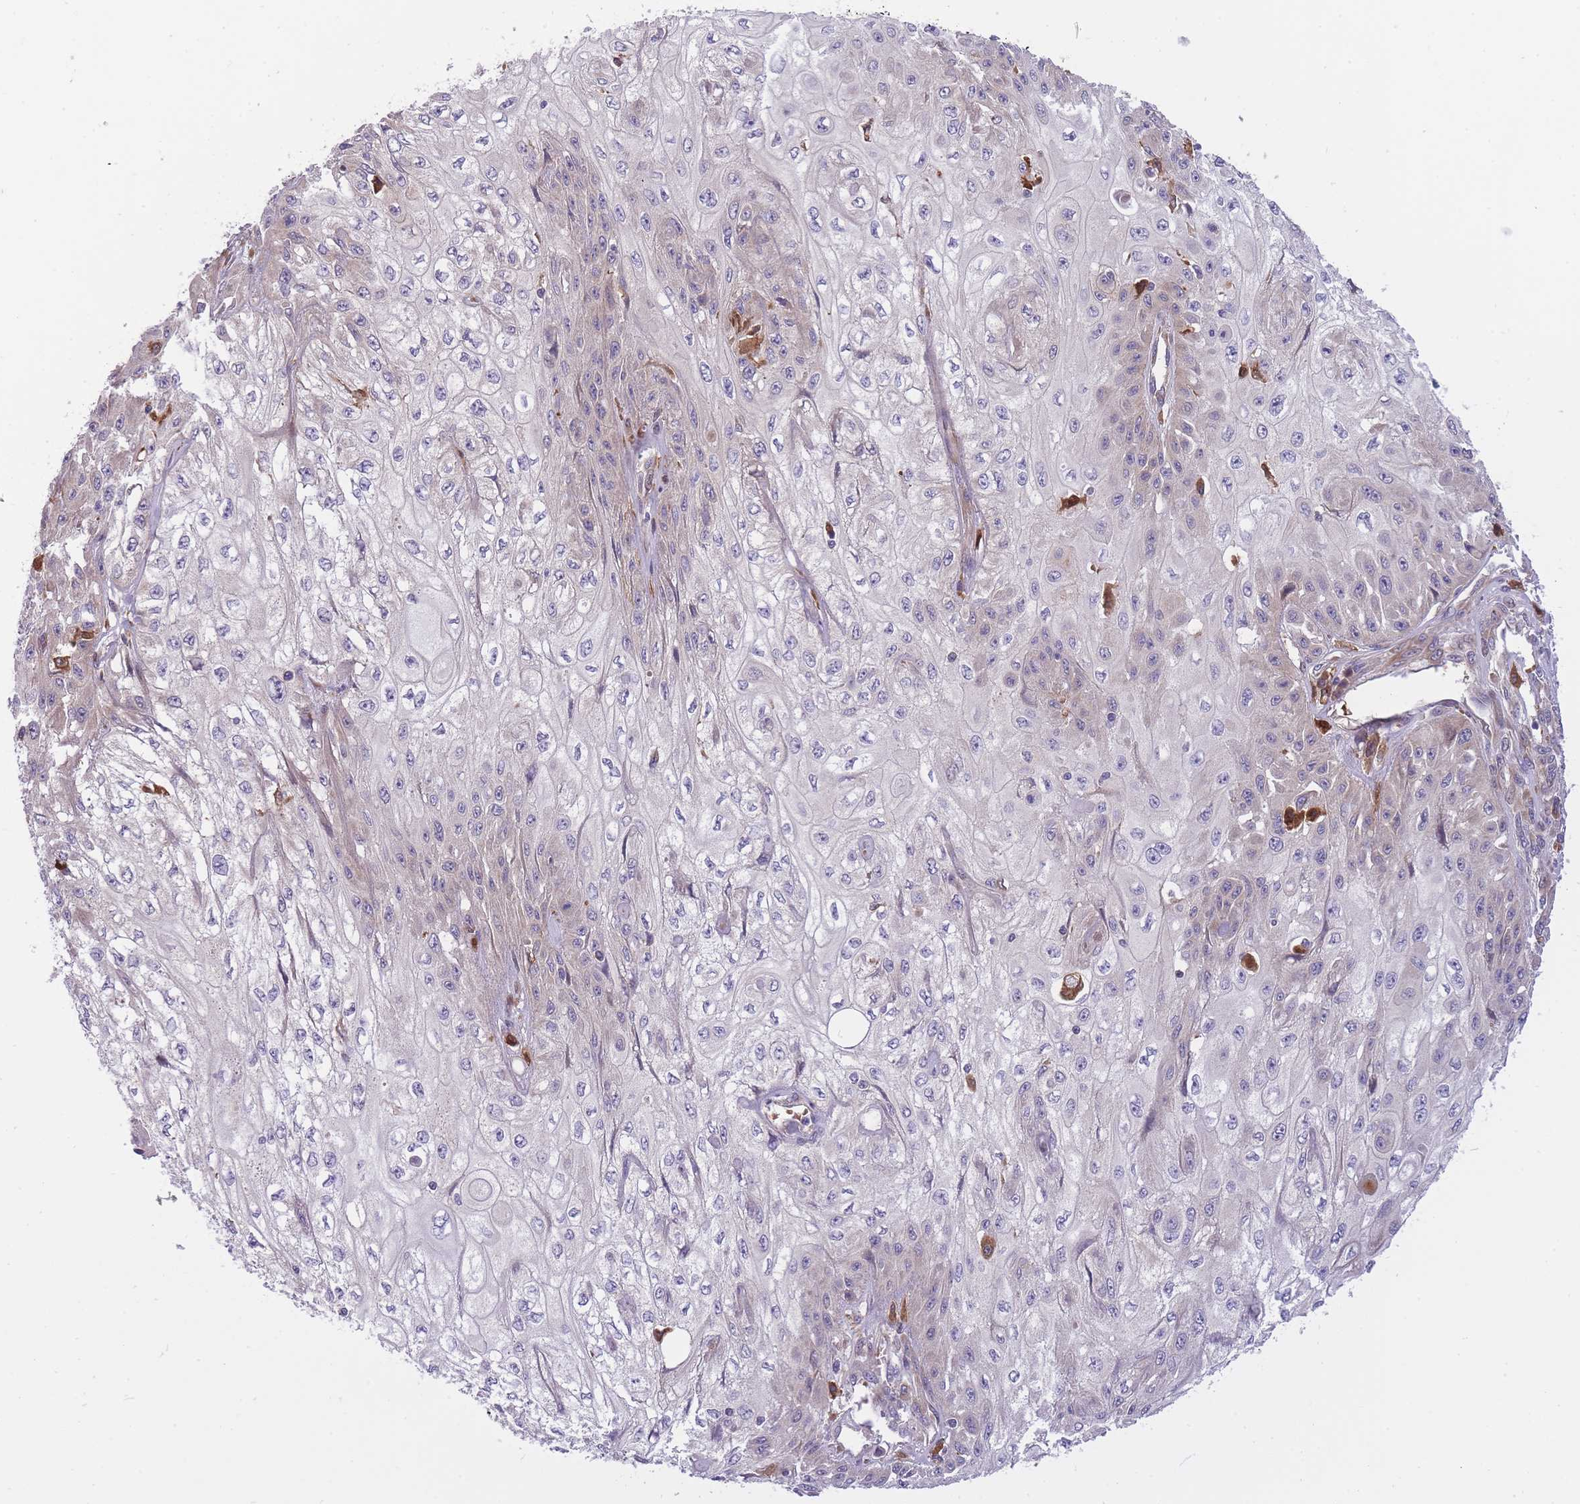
{"staining": {"intensity": "negative", "quantity": "none", "location": "none"}, "tissue": "skin cancer", "cell_type": "Tumor cells", "image_type": "cancer", "snomed": [{"axis": "morphology", "description": "Squamous cell carcinoma, NOS"}, {"axis": "morphology", "description": "Squamous cell carcinoma, metastatic, NOS"}, {"axis": "topography", "description": "Skin"}, {"axis": "topography", "description": "Lymph node"}], "caption": "This is an immunohistochemistry (IHC) image of human skin cancer (metastatic squamous cell carcinoma). There is no positivity in tumor cells.", "gene": "CRYGN", "patient": {"sex": "male", "age": 75}}